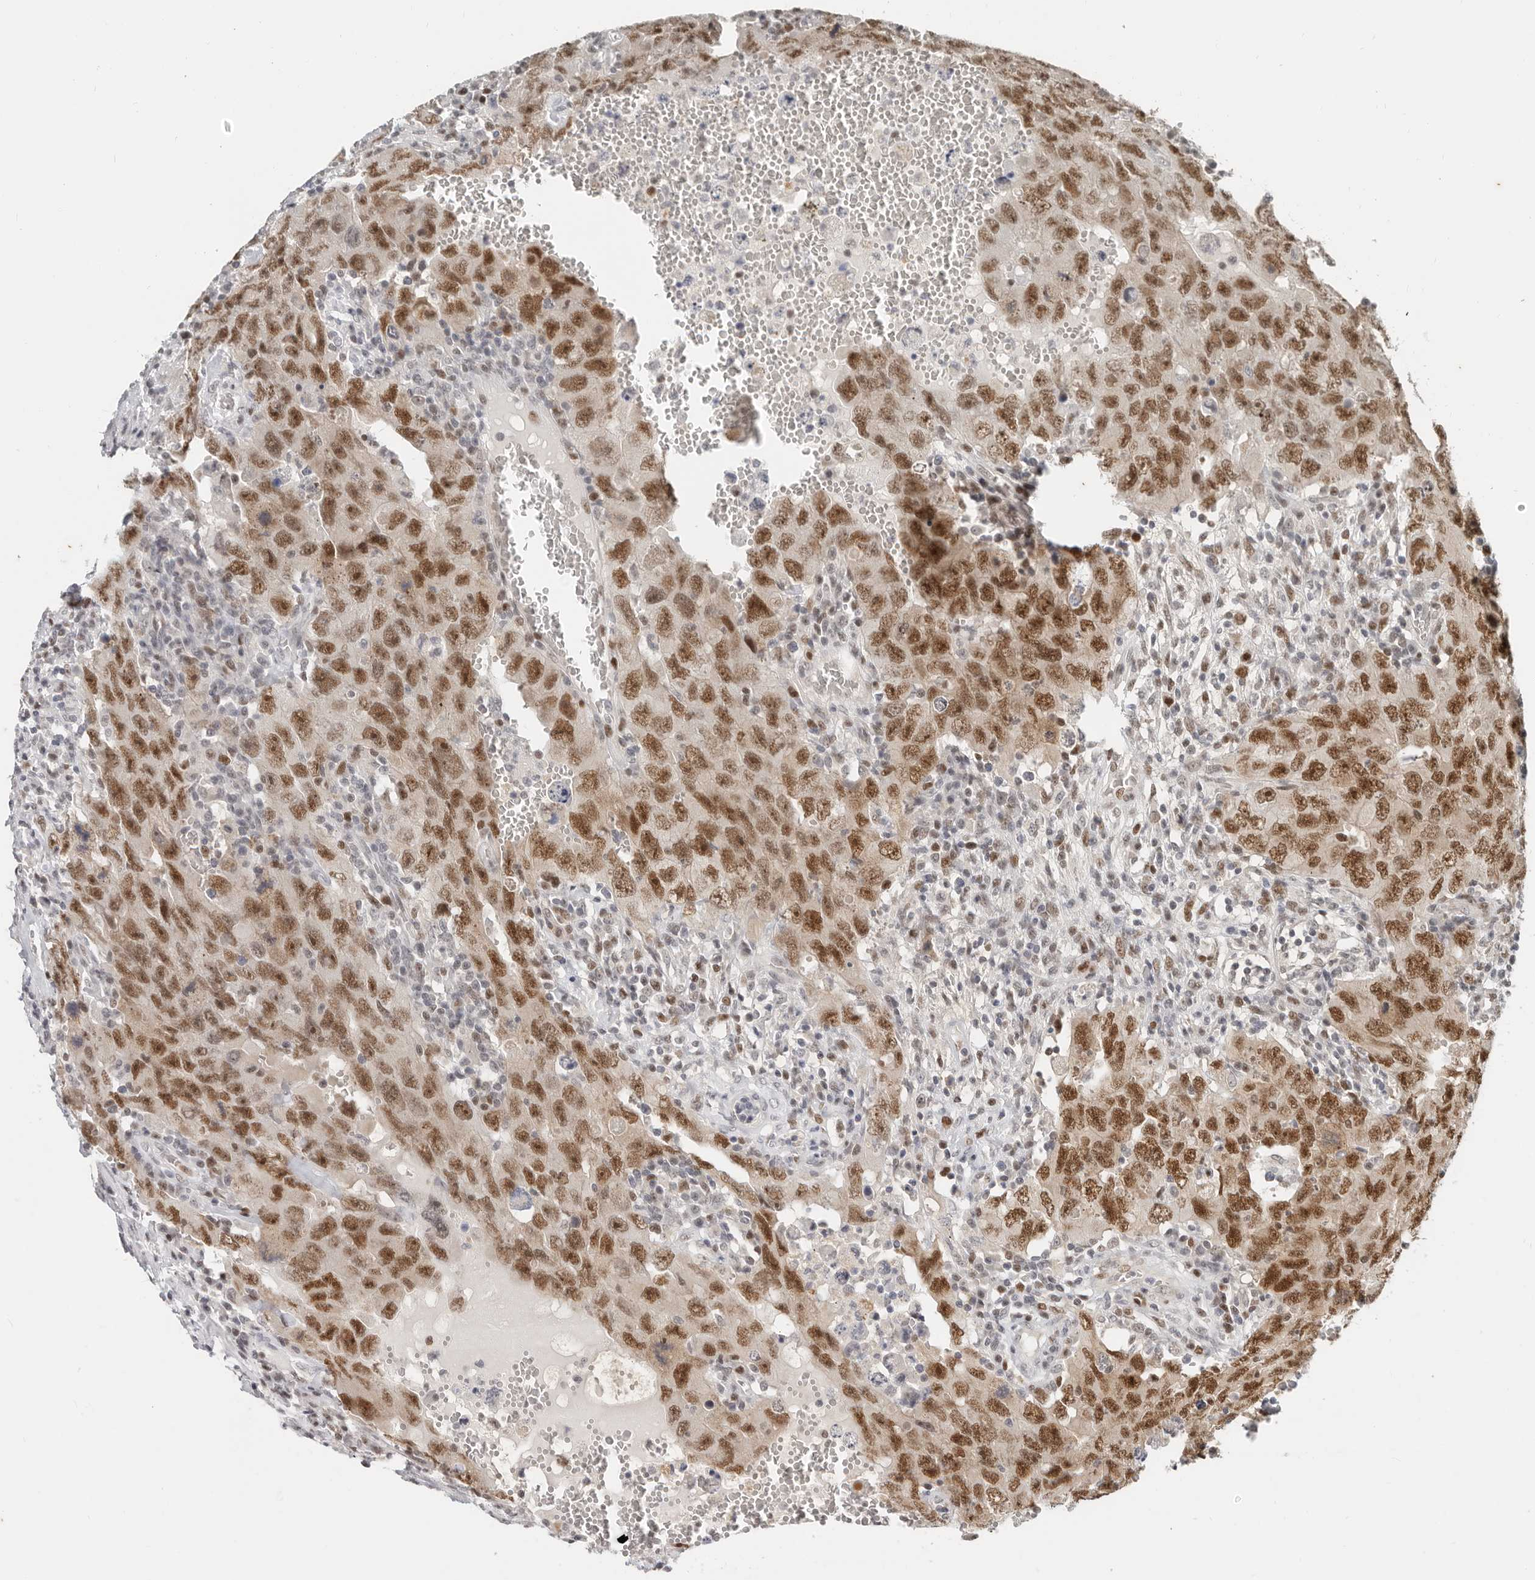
{"staining": {"intensity": "strong", "quantity": ">75%", "location": "nuclear"}, "tissue": "testis cancer", "cell_type": "Tumor cells", "image_type": "cancer", "snomed": [{"axis": "morphology", "description": "Carcinoma, Embryonal, NOS"}, {"axis": "topography", "description": "Testis"}], "caption": "DAB immunohistochemical staining of human testis cancer demonstrates strong nuclear protein staining in approximately >75% of tumor cells. (Stains: DAB in brown, nuclei in blue, Microscopy: brightfield microscopy at high magnification).", "gene": "RFC2", "patient": {"sex": "male", "age": 26}}